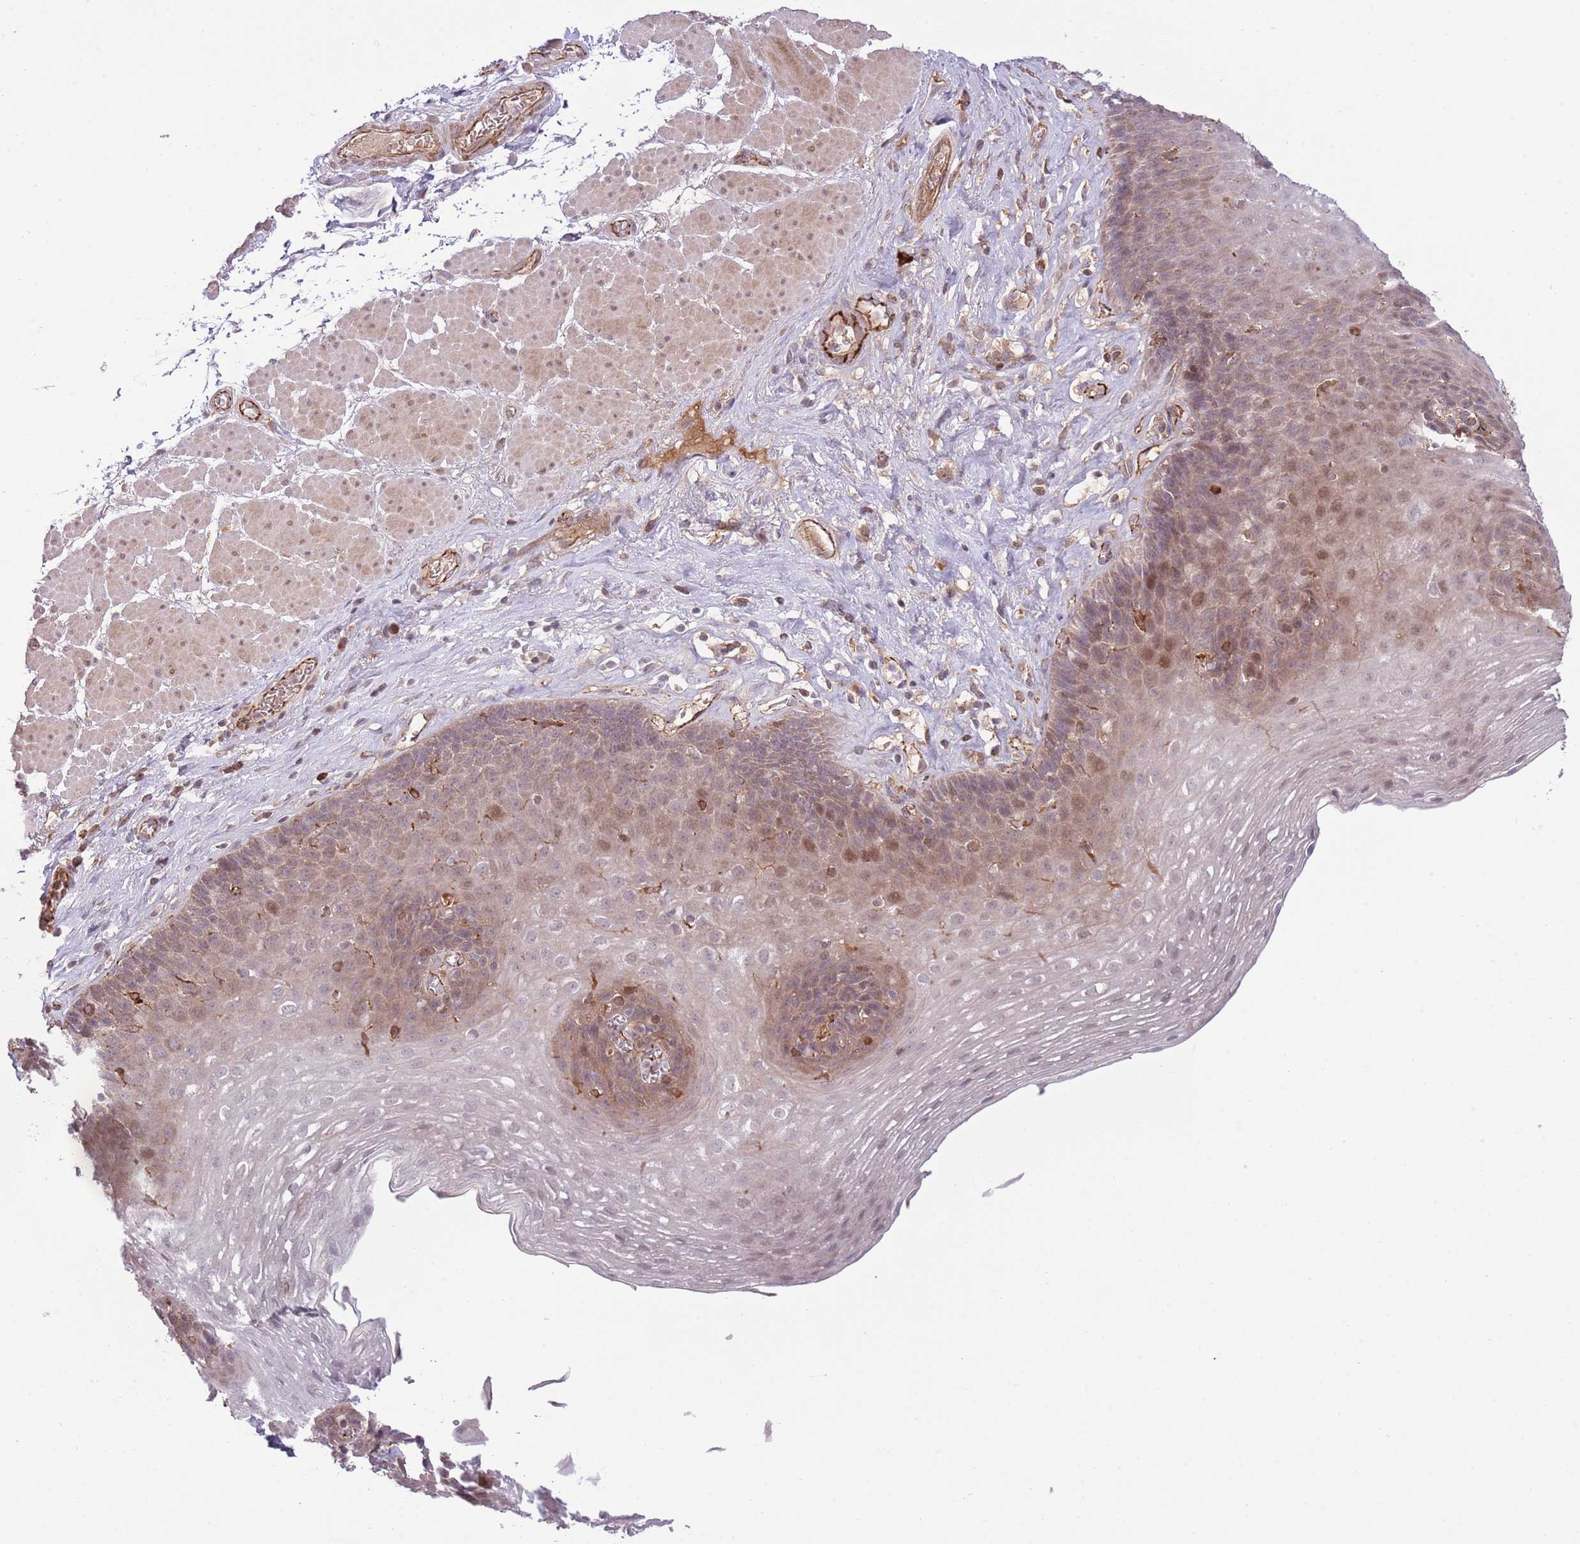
{"staining": {"intensity": "moderate", "quantity": "25%-75%", "location": "cytoplasmic/membranous,nuclear"}, "tissue": "esophagus", "cell_type": "Squamous epithelial cells", "image_type": "normal", "snomed": [{"axis": "morphology", "description": "Normal tissue, NOS"}, {"axis": "topography", "description": "Esophagus"}], "caption": "Immunohistochemistry micrograph of normal human esophagus stained for a protein (brown), which exhibits medium levels of moderate cytoplasmic/membranous,nuclear staining in about 25%-75% of squamous epithelial cells.", "gene": "DPP10", "patient": {"sex": "female", "age": 66}}